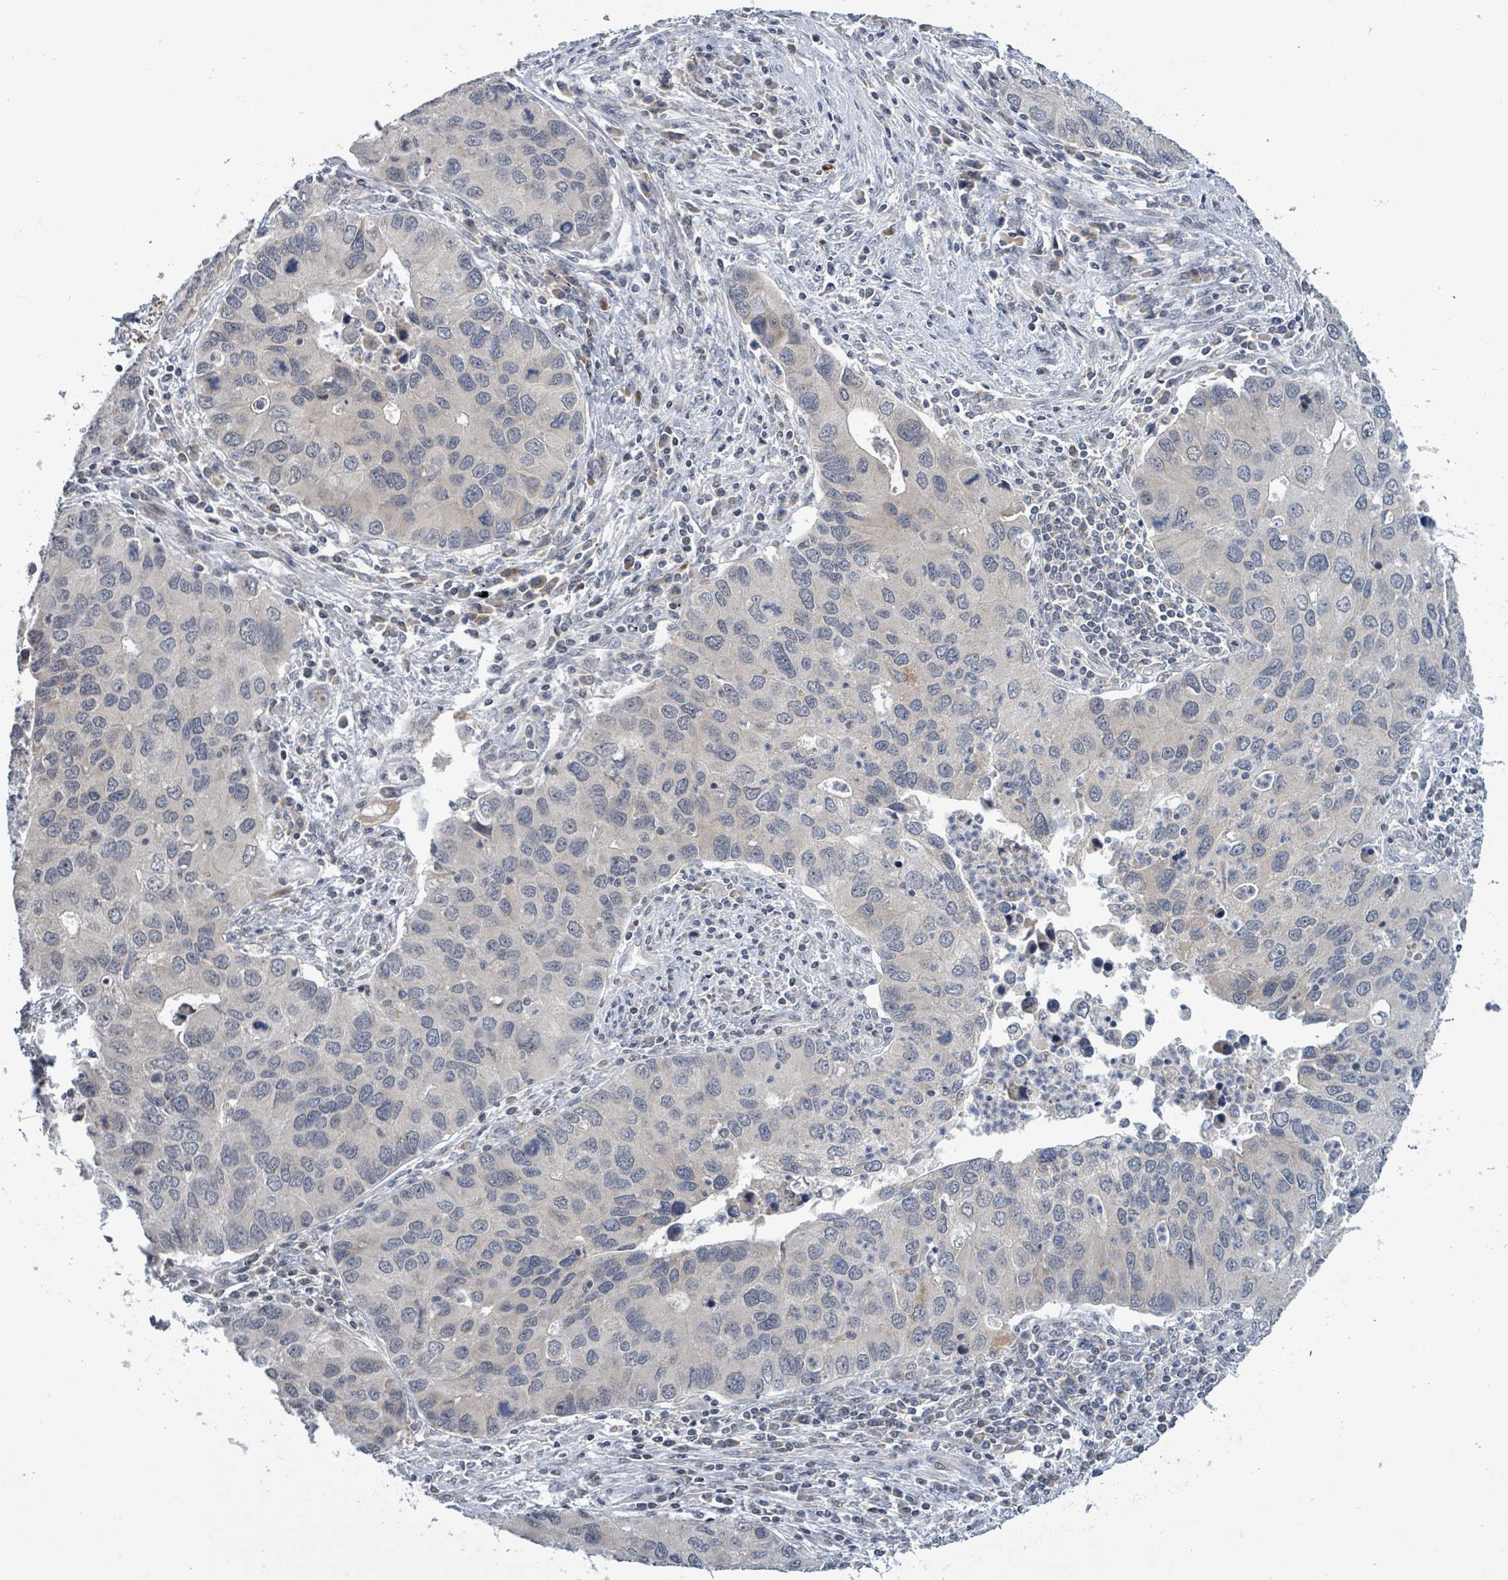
{"staining": {"intensity": "moderate", "quantity": "25%-75%", "location": "cytoplasmic/membranous"}, "tissue": "lung cancer", "cell_type": "Tumor cells", "image_type": "cancer", "snomed": [{"axis": "morphology", "description": "Aneuploidy"}, {"axis": "morphology", "description": "Adenocarcinoma, NOS"}, {"axis": "topography", "description": "Lymph node"}, {"axis": "topography", "description": "Lung"}], "caption": "Human adenocarcinoma (lung) stained with a brown dye demonstrates moderate cytoplasmic/membranous positive expression in about 25%-75% of tumor cells.", "gene": "COQ10B", "patient": {"sex": "female", "age": 74}}